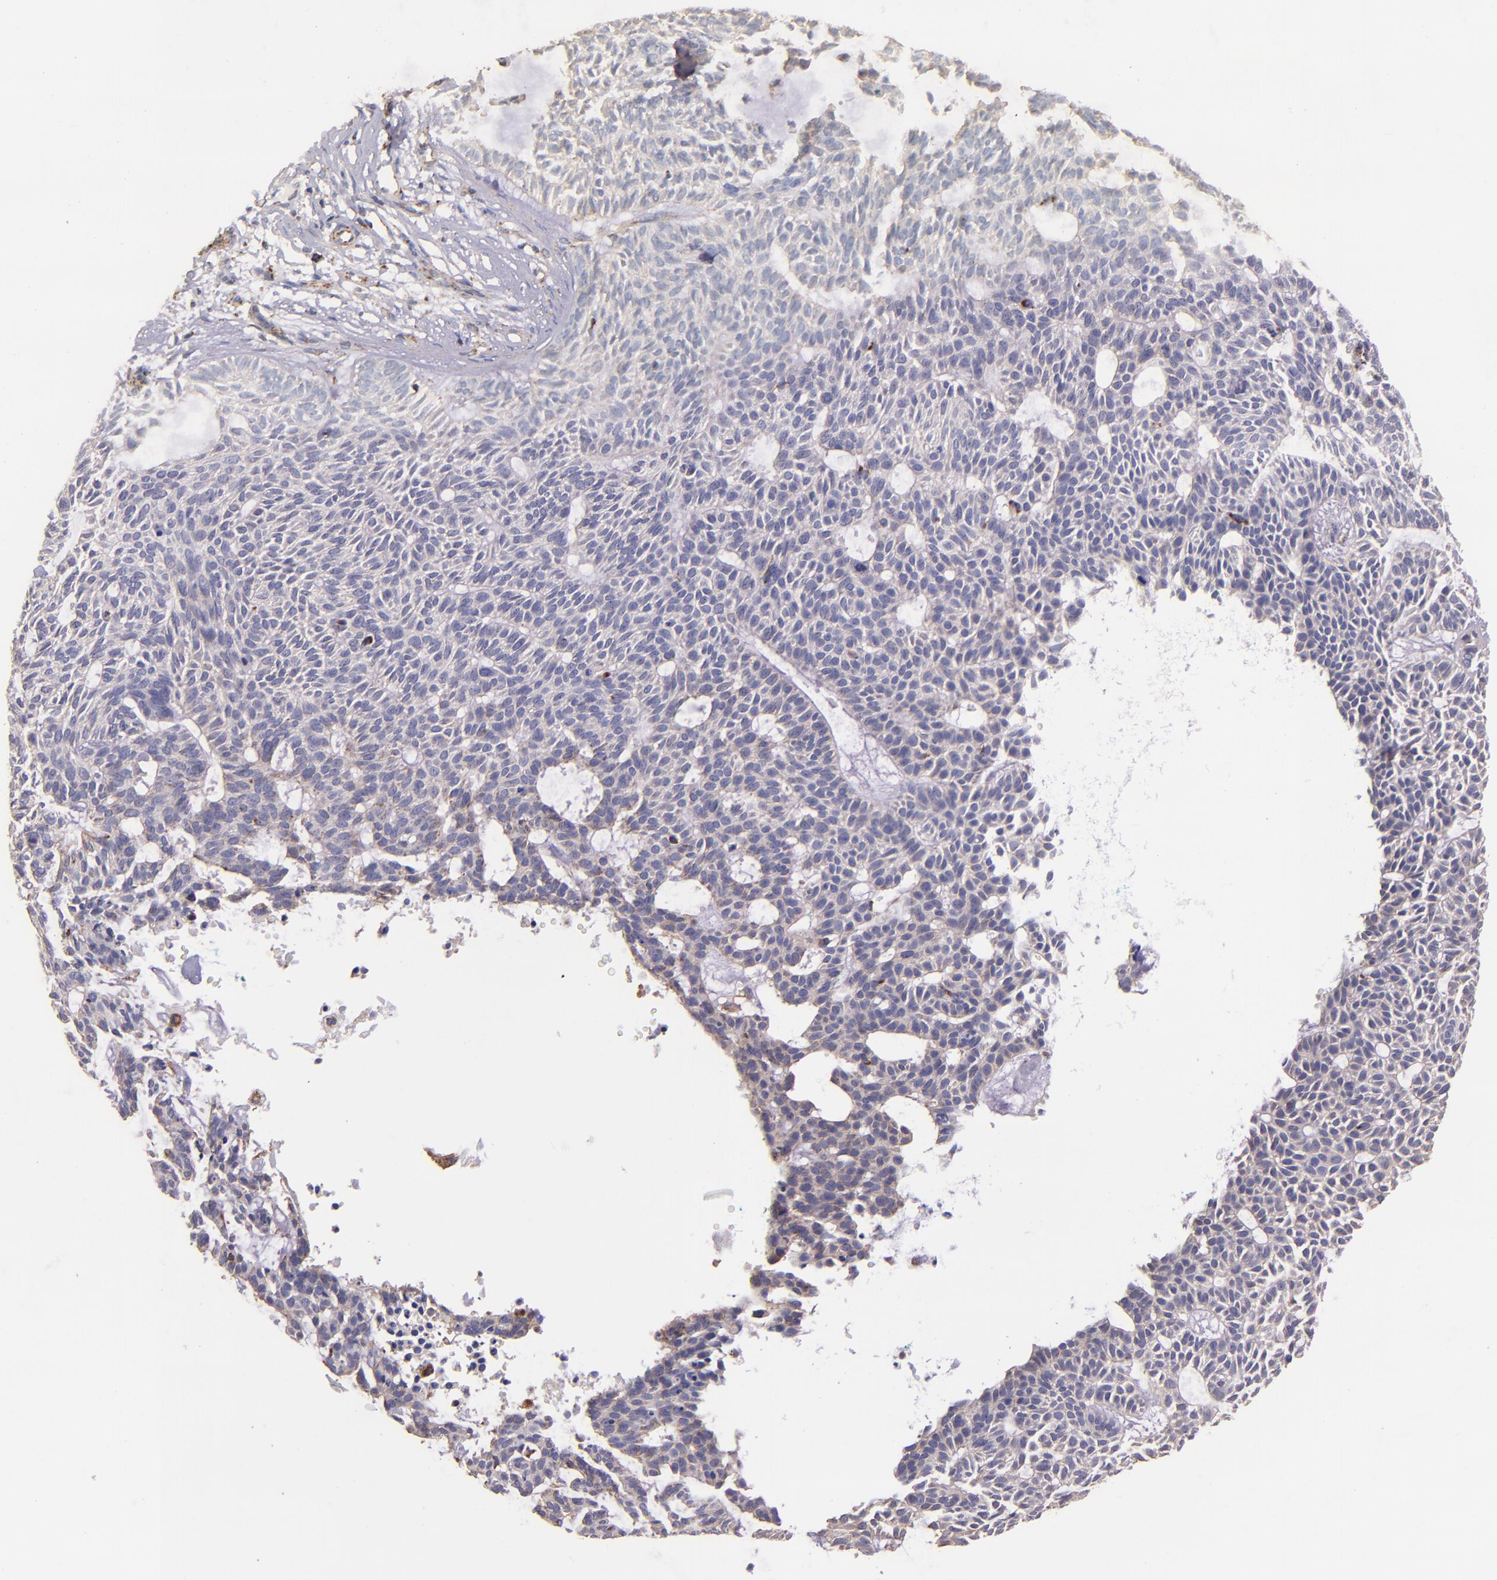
{"staining": {"intensity": "moderate", "quantity": "<25%", "location": "cytoplasmic/membranous"}, "tissue": "skin cancer", "cell_type": "Tumor cells", "image_type": "cancer", "snomed": [{"axis": "morphology", "description": "Basal cell carcinoma"}, {"axis": "topography", "description": "Skin"}], "caption": "Skin cancer stained for a protein (brown) reveals moderate cytoplasmic/membranous positive staining in approximately <25% of tumor cells.", "gene": "IDH3G", "patient": {"sex": "male", "age": 75}}